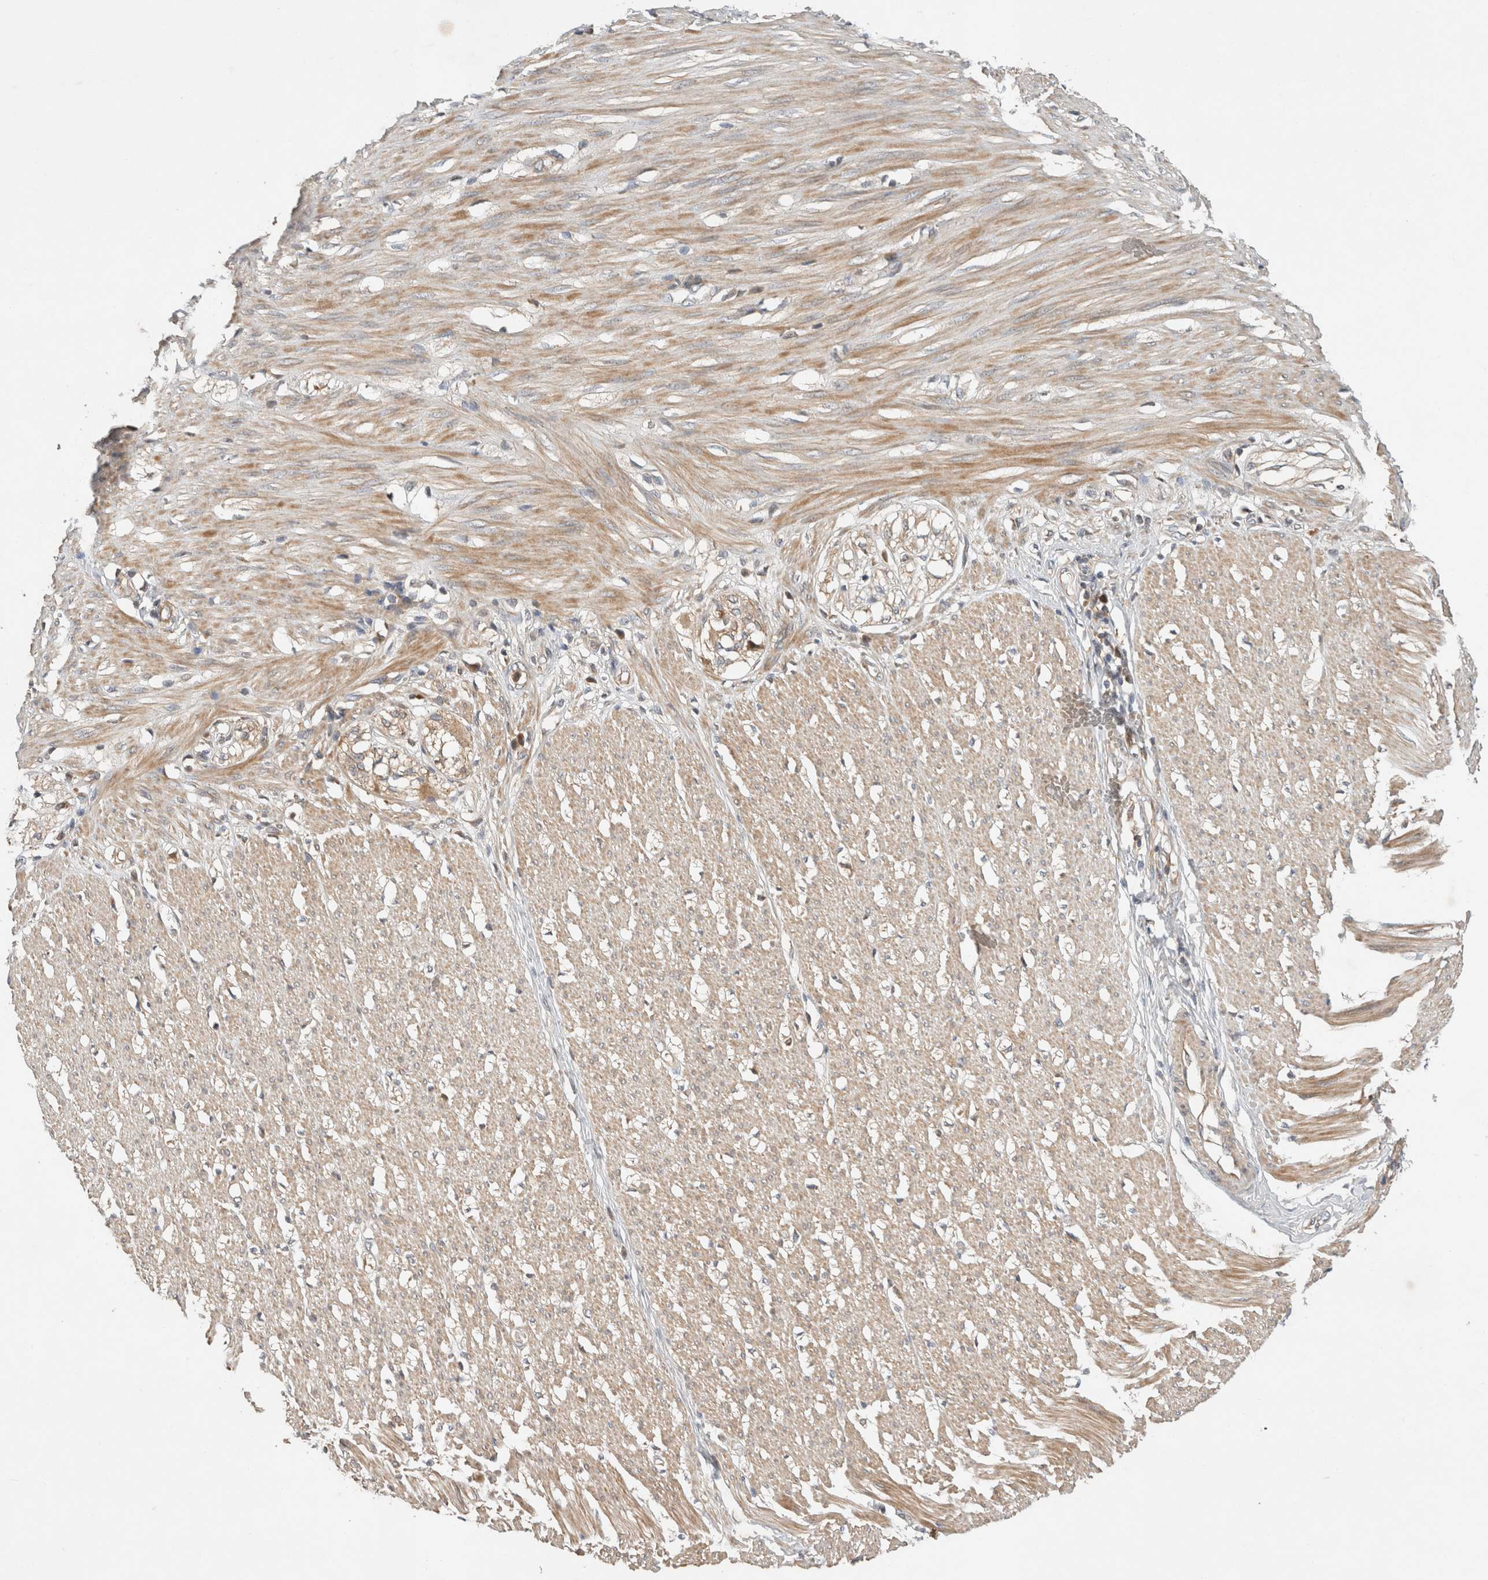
{"staining": {"intensity": "strong", "quantity": "25%-75%", "location": "cytoplasmic/membranous"}, "tissue": "smooth muscle", "cell_type": "Smooth muscle cells", "image_type": "normal", "snomed": [{"axis": "morphology", "description": "Normal tissue, NOS"}, {"axis": "morphology", "description": "Adenocarcinoma, NOS"}, {"axis": "topography", "description": "Colon"}, {"axis": "topography", "description": "Peripheral nerve tissue"}], "caption": "DAB immunohistochemical staining of unremarkable human smooth muscle displays strong cytoplasmic/membranous protein expression in about 25%-75% of smooth muscle cells.", "gene": "ARMC9", "patient": {"sex": "male", "age": 14}}